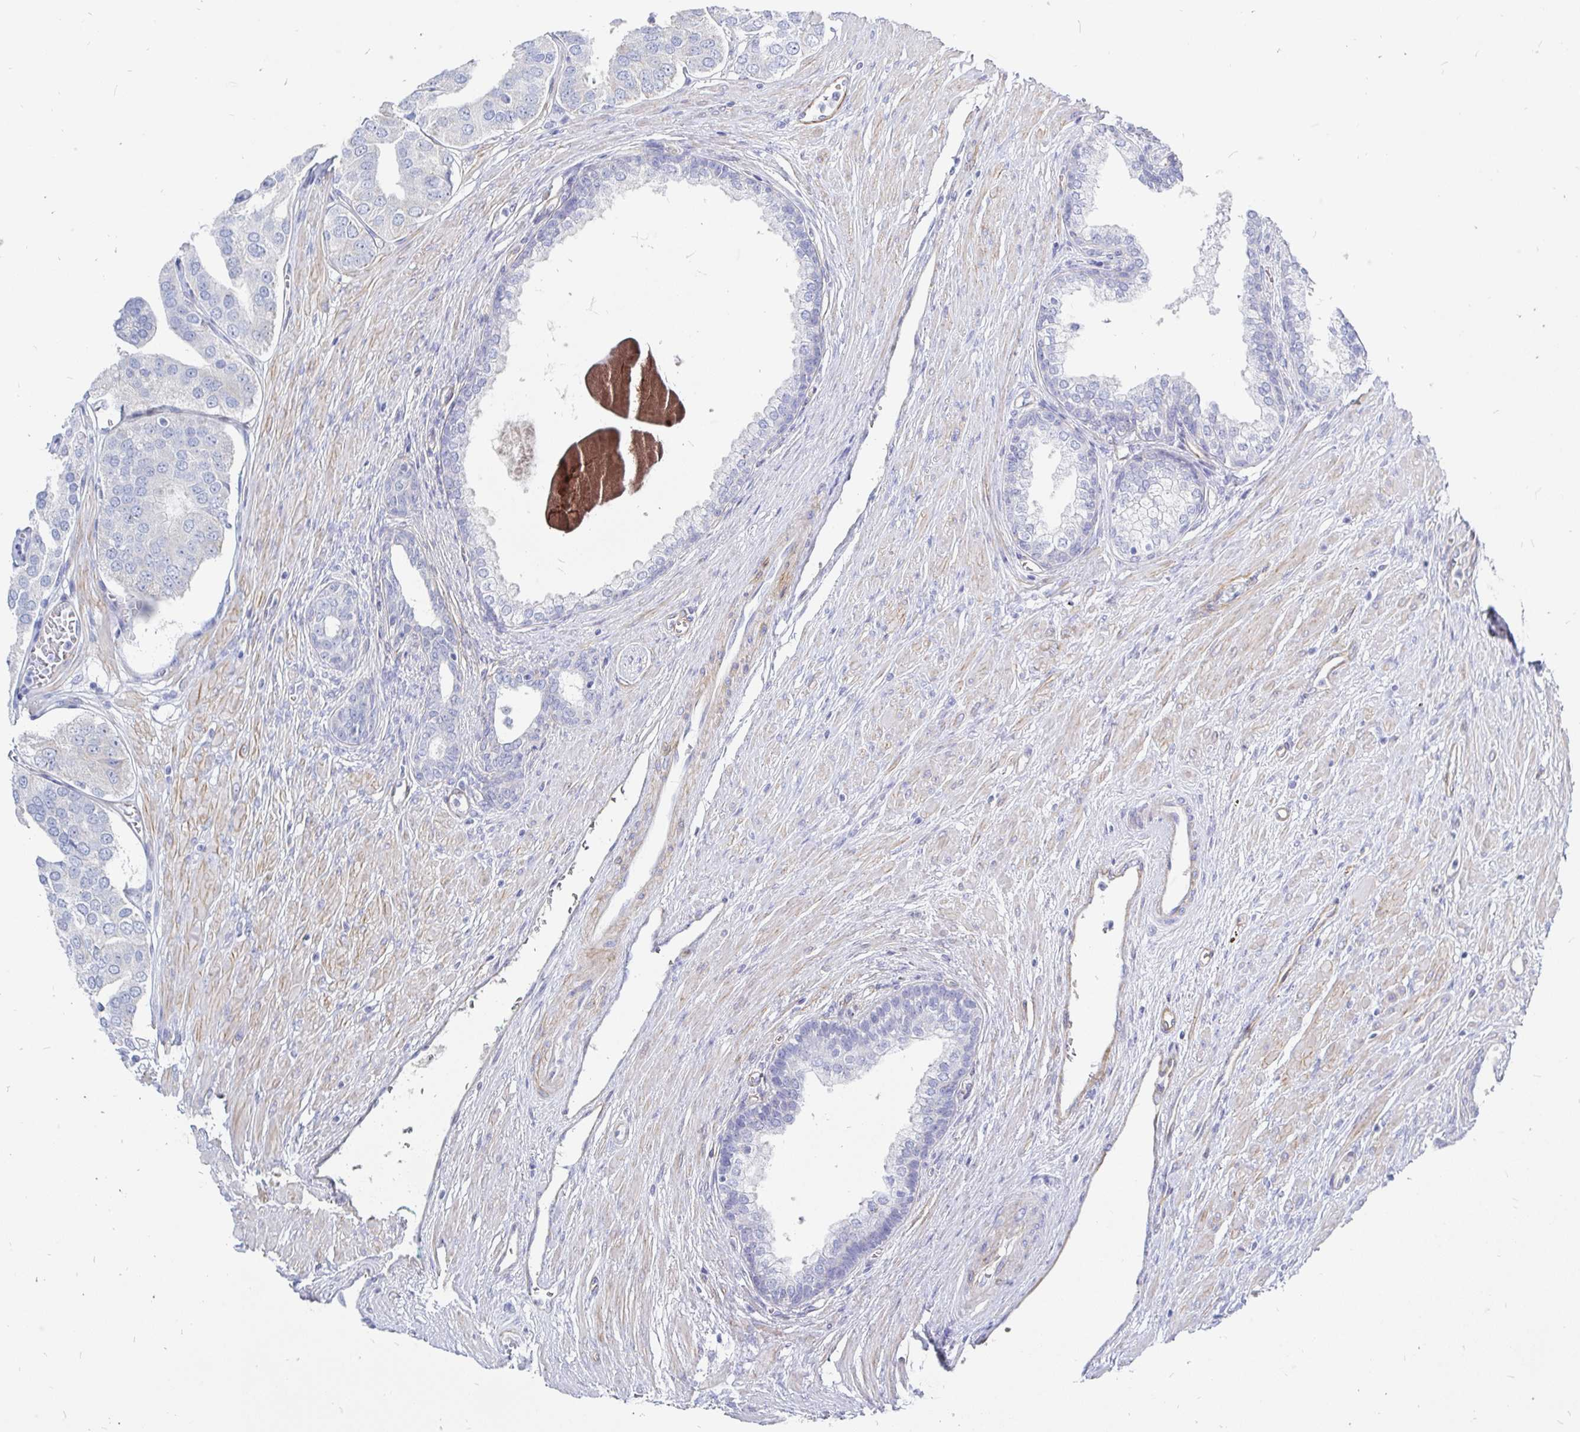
{"staining": {"intensity": "negative", "quantity": "none", "location": "none"}, "tissue": "prostate cancer", "cell_type": "Tumor cells", "image_type": "cancer", "snomed": [{"axis": "morphology", "description": "Adenocarcinoma, High grade"}, {"axis": "topography", "description": "Prostate"}], "caption": "Immunohistochemistry of prostate cancer (adenocarcinoma (high-grade)) exhibits no positivity in tumor cells.", "gene": "COX16", "patient": {"sex": "male", "age": 58}}